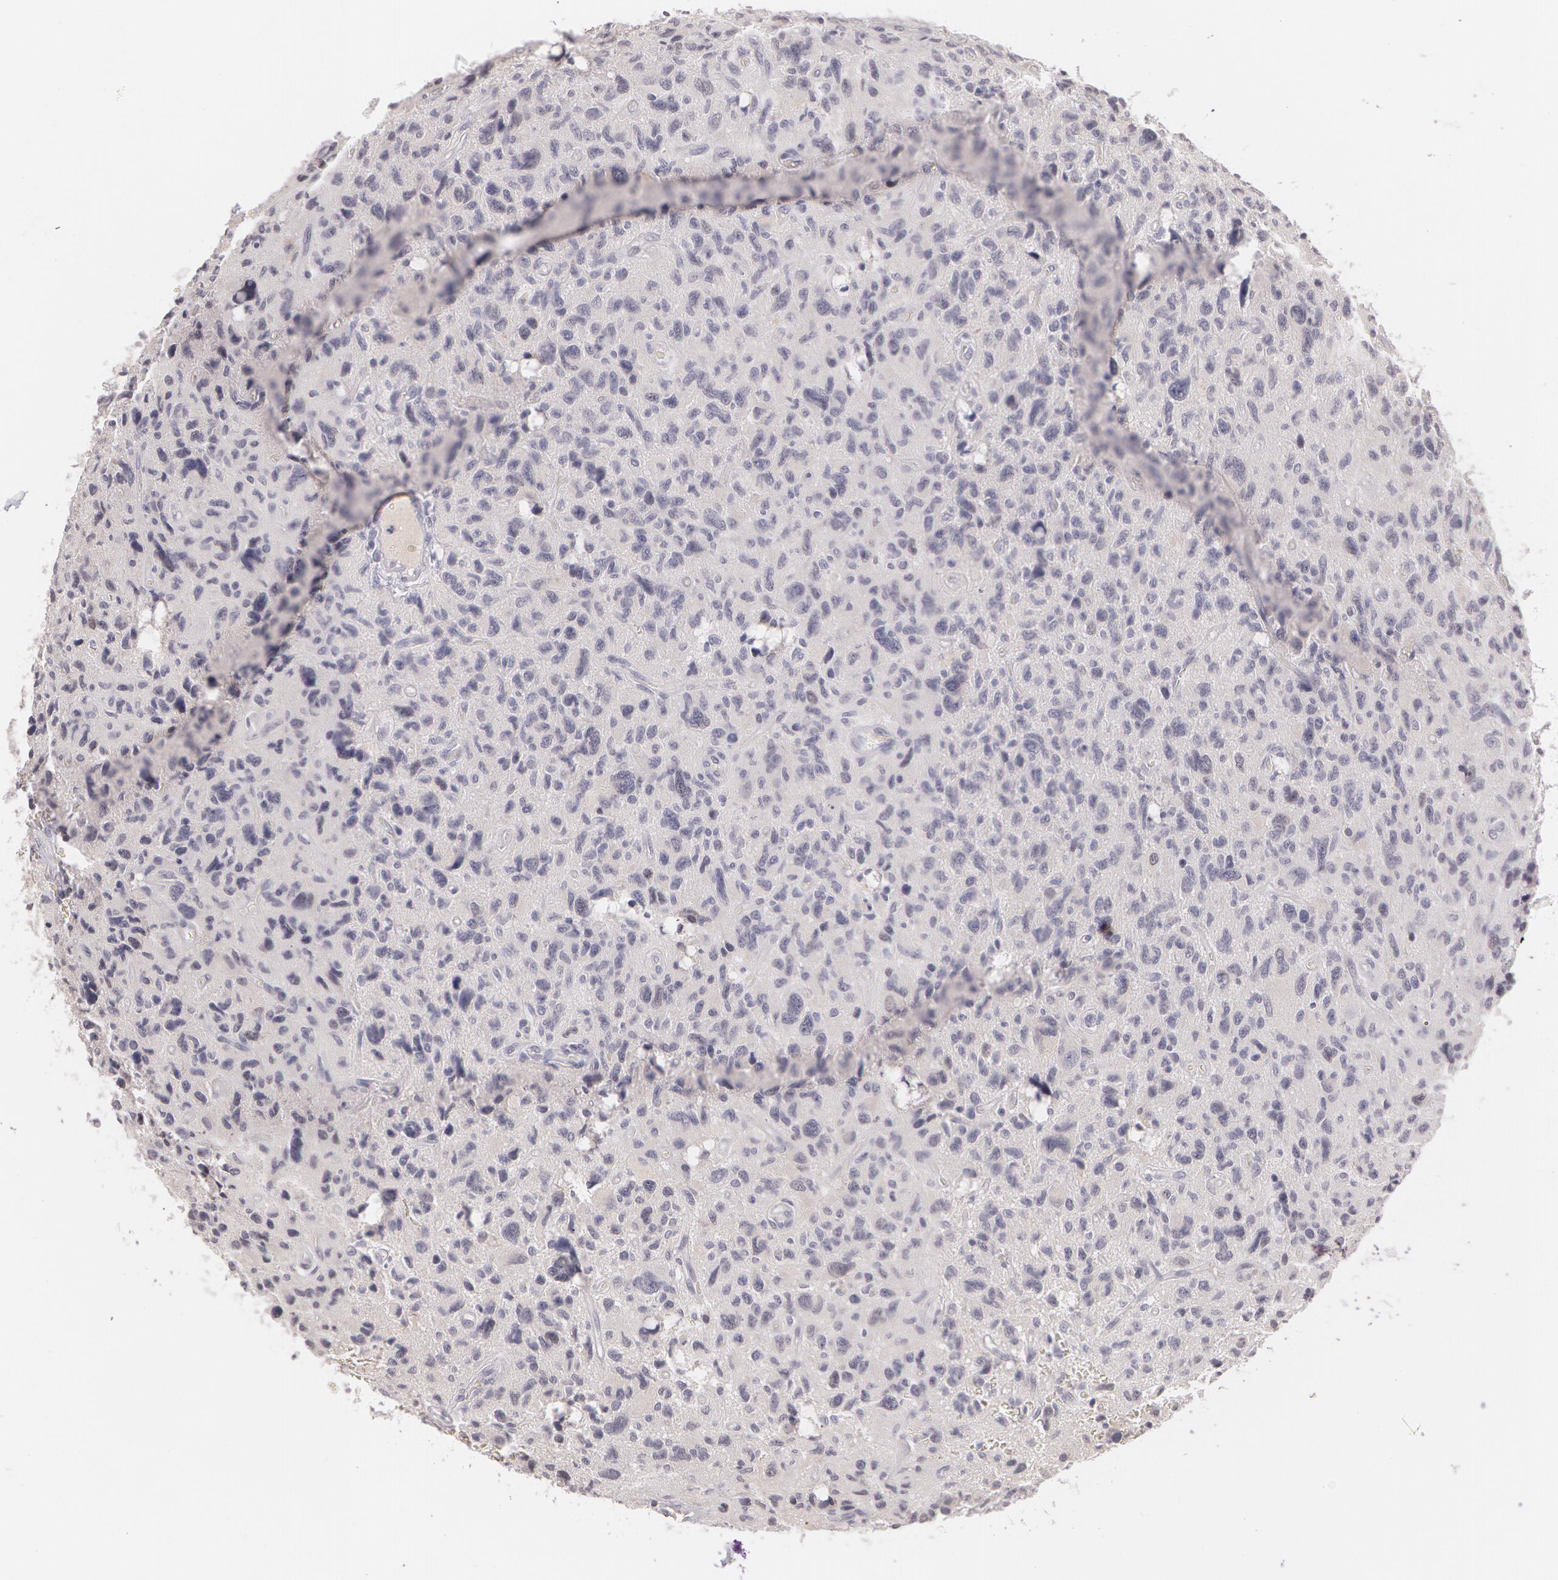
{"staining": {"intensity": "negative", "quantity": "none", "location": "none"}, "tissue": "glioma", "cell_type": "Tumor cells", "image_type": "cancer", "snomed": [{"axis": "morphology", "description": "Glioma, malignant, High grade"}, {"axis": "topography", "description": "Brain"}], "caption": "This is a image of IHC staining of malignant glioma (high-grade), which shows no staining in tumor cells. (Stains: DAB (3,3'-diaminobenzidine) immunohistochemistry (IHC) with hematoxylin counter stain, Microscopy: brightfield microscopy at high magnification).", "gene": "LBP", "patient": {"sex": "female", "age": 60}}